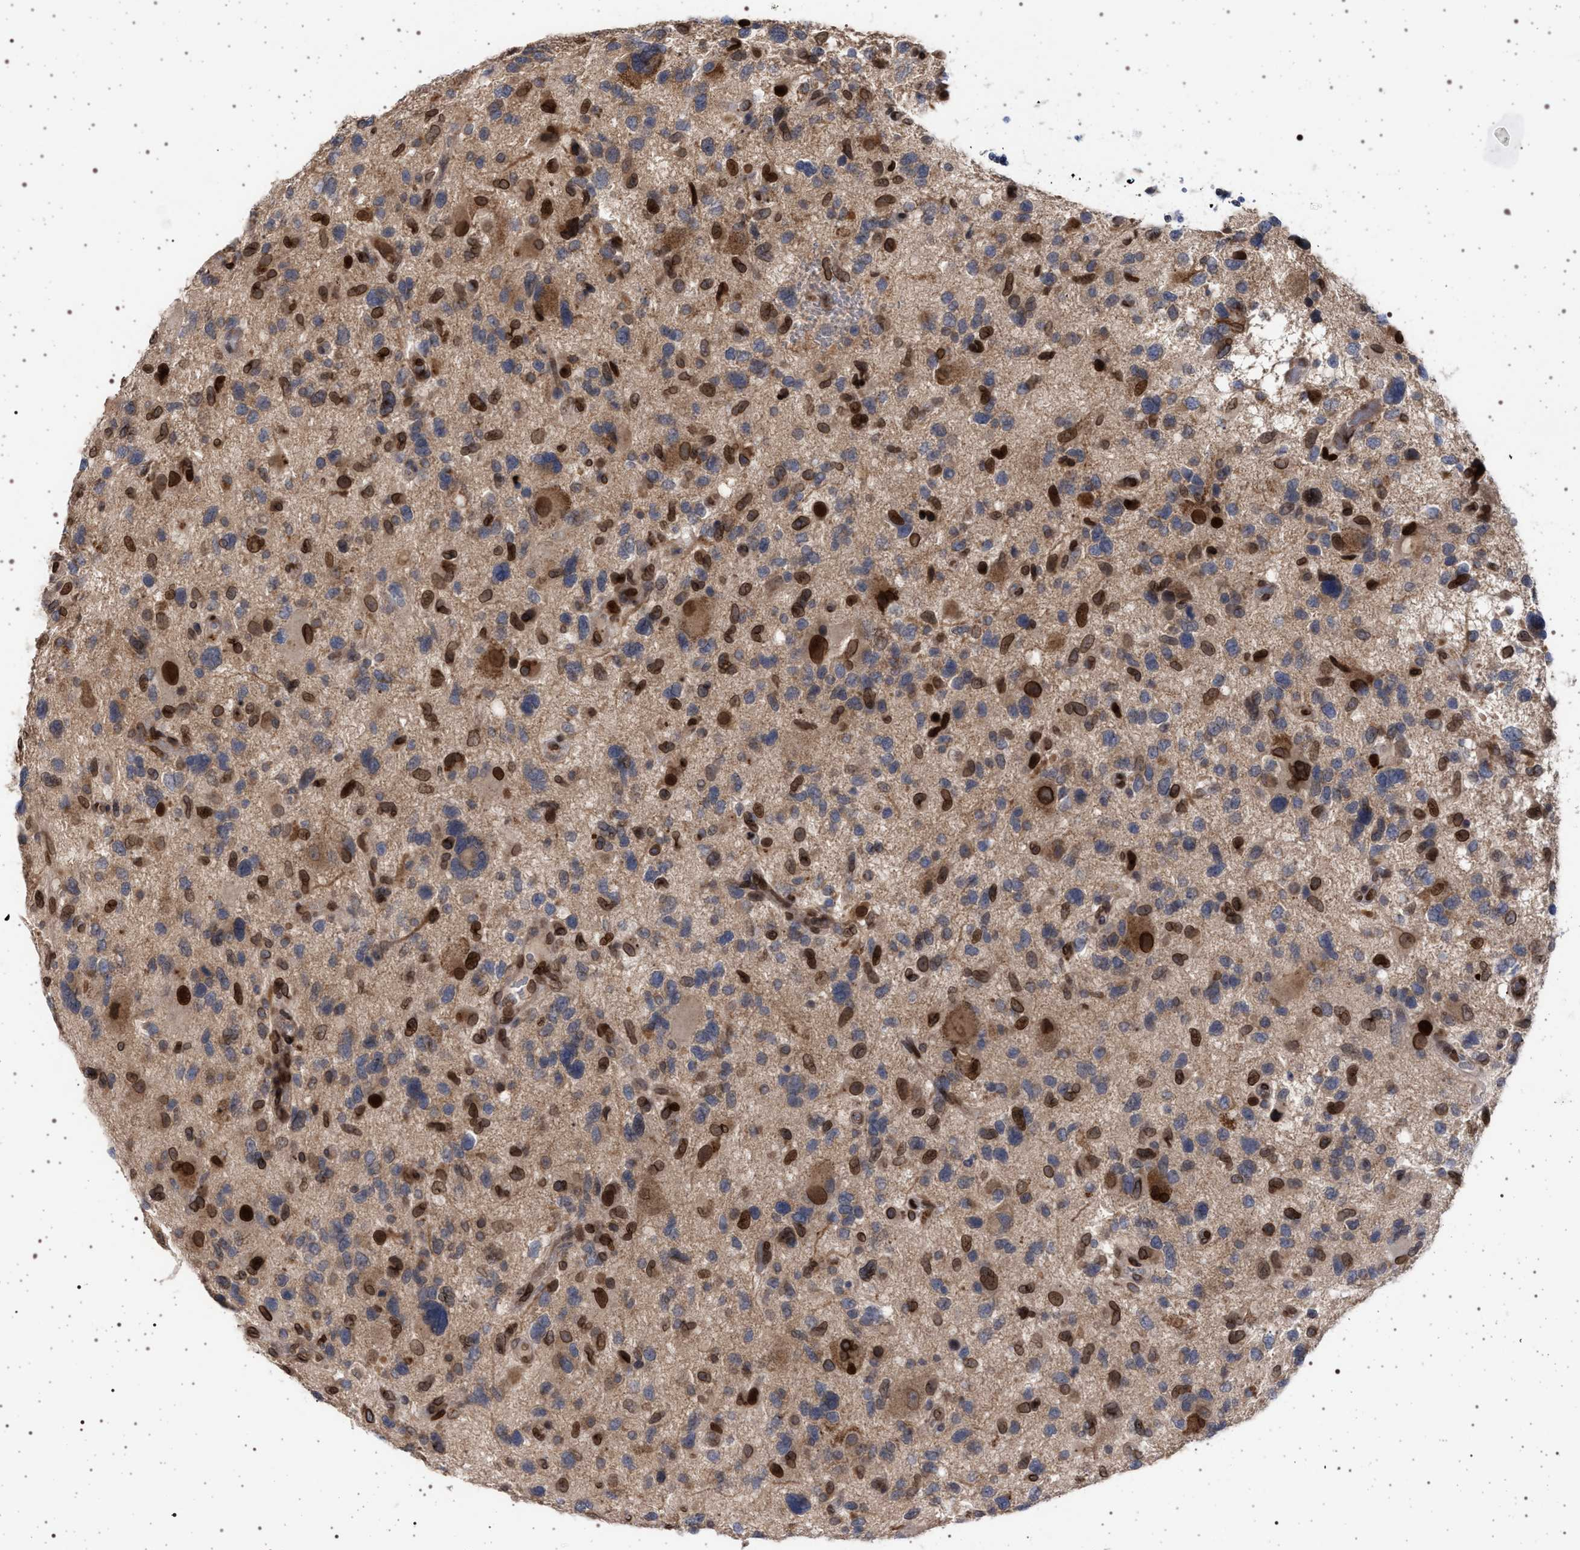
{"staining": {"intensity": "strong", "quantity": "25%-75%", "location": "nuclear"}, "tissue": "glioma", "cell_type": "Tumor cells", "image_type": "cancer", "snomed": [{"axis": "morphology", "description": "Glioma, malignant, High grade"}, {"axis": "topography", "description": "Brain"}], "caption": "There is high levels of strong nuclear staining in tumor cells of high-grade glioma (malignant), as demonstrated by immunohistochemical staining (brown color).", "gene": "ING2", "patient": {"sex": "male", "age": 33}}